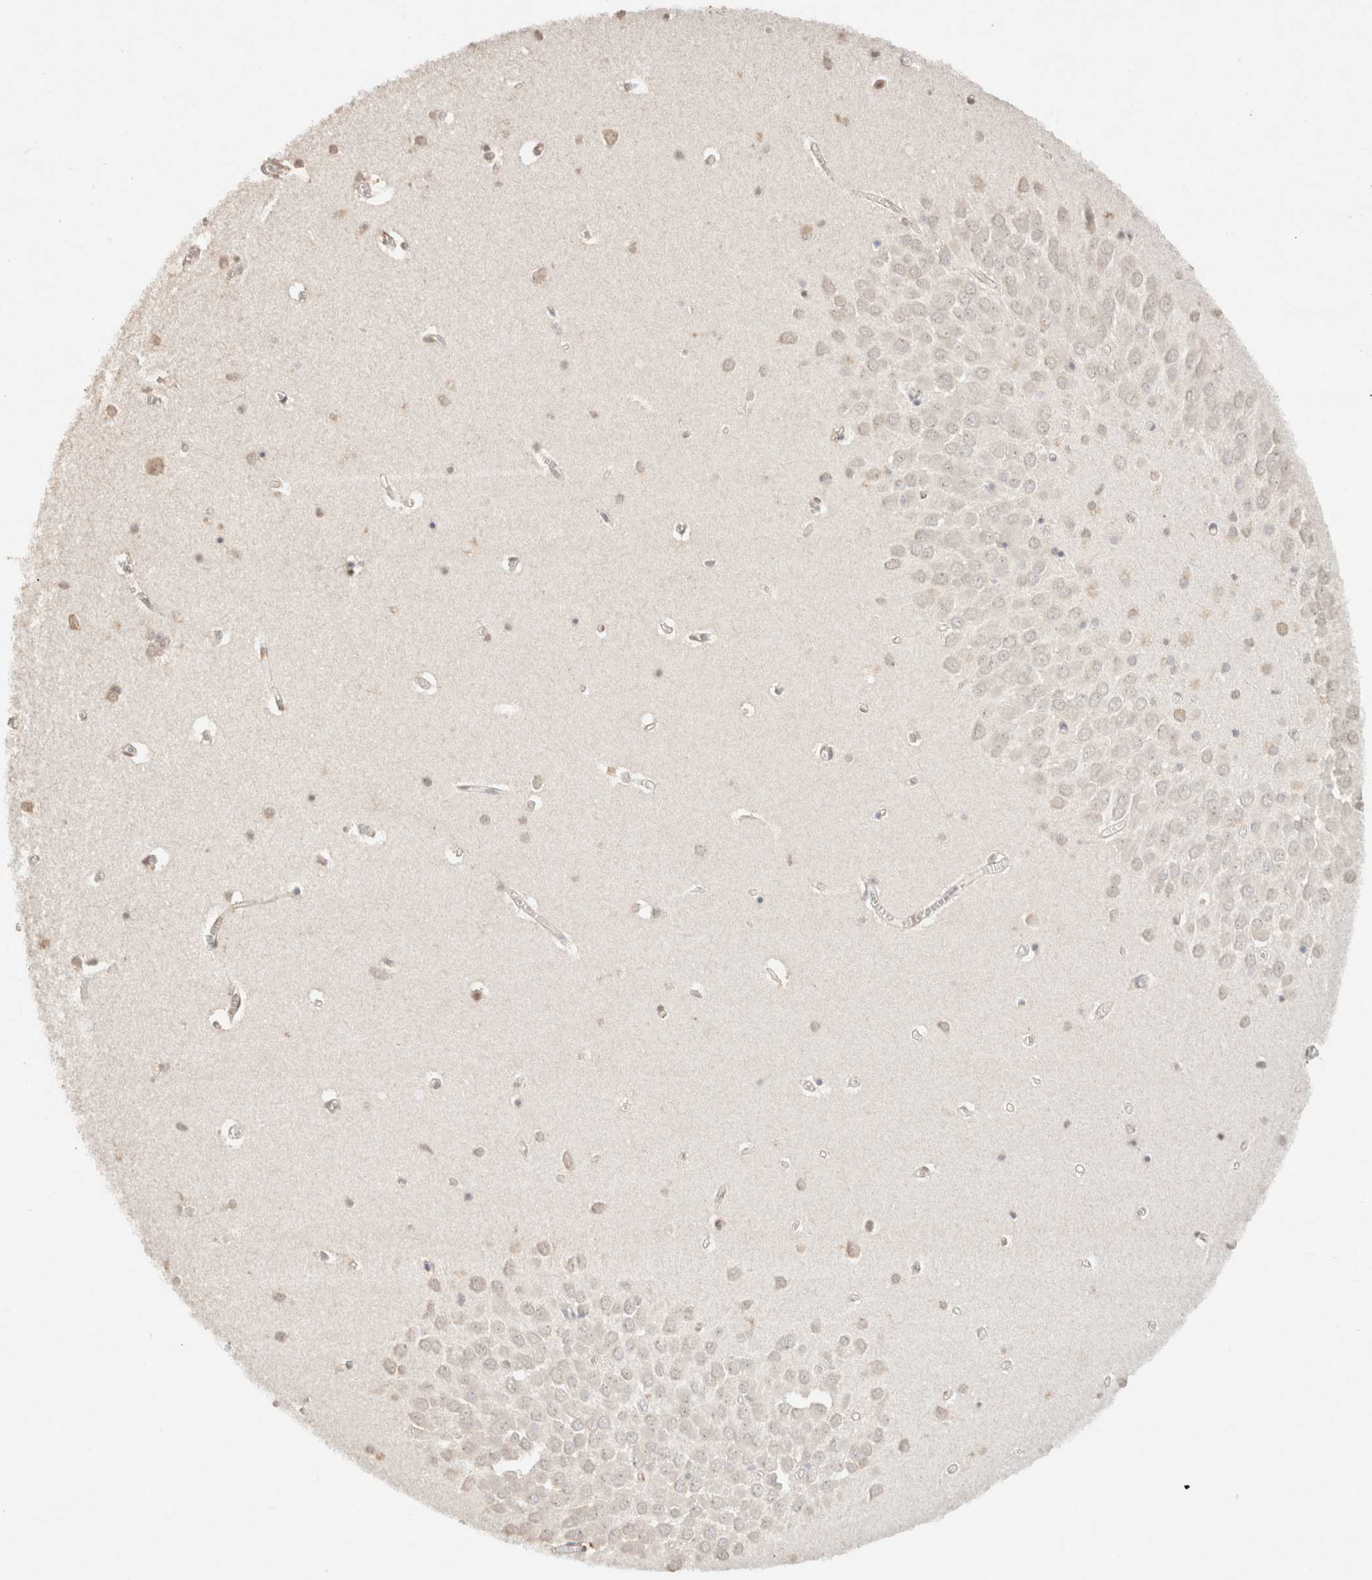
{"staining": {"intensity": "weak", "quantity": "<25%", "location": "cytoplasmic/membranous"}, "tissue": "hippocampus", "cell_type": "Glial cells", "image_type": "normal", "snomed": [{"axis": "morphology", "description": "Normal tissue, NOS"}, {"axis": "topography", "description": "Hippocampus"}], "caption": "There is no significant expression in glial cells of hippocampus. The staining is performed using DAB brown chromogen with nuclei counter-stained in using hematoxylin.", "gene": "CTSC", "patient": {"sex": "male", "age": 70}}